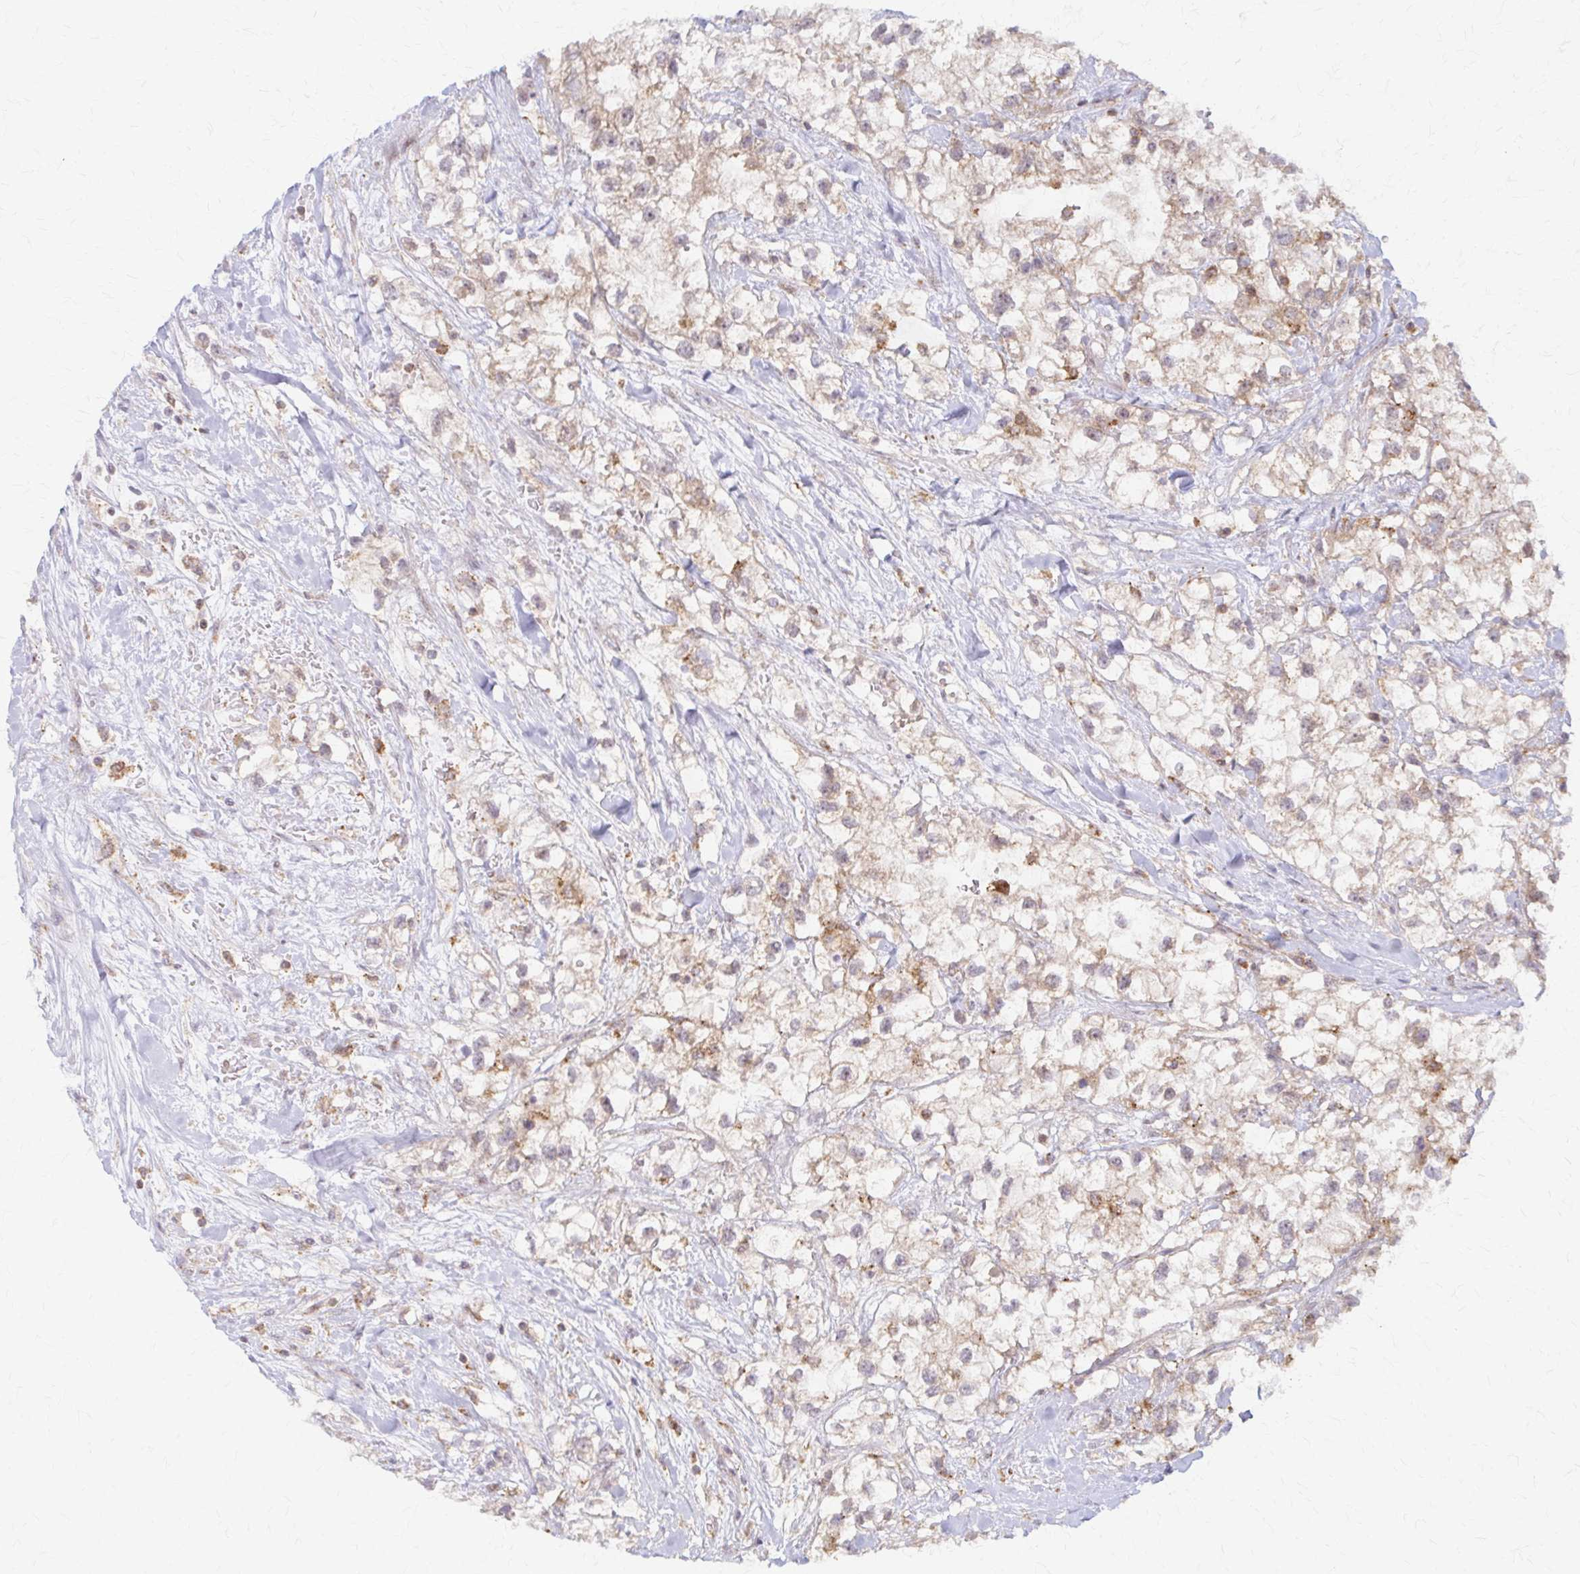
{"staining": {"intensity": "weak", "quantity": ">75%", "location": "cytoplasmic/membranous"}, "tissue": "renal cancer", "cell_type": "Tumor cells", "image_type": "cancer", "snomed": [{"axis": "morphology", "description": "Adenocarcinoma, NOS"}, {"axis": "topography", "description": "Kidney"}], "caption": "Immunohistochemistry (DAB) staining of human adenocarcinoma (renal) displays weak cytoplasmic/membranous protein staining in approximately >75% of tumor cells.", "gene": "ARHGAP35", "patient": {"sex": "male", "age": 59}}